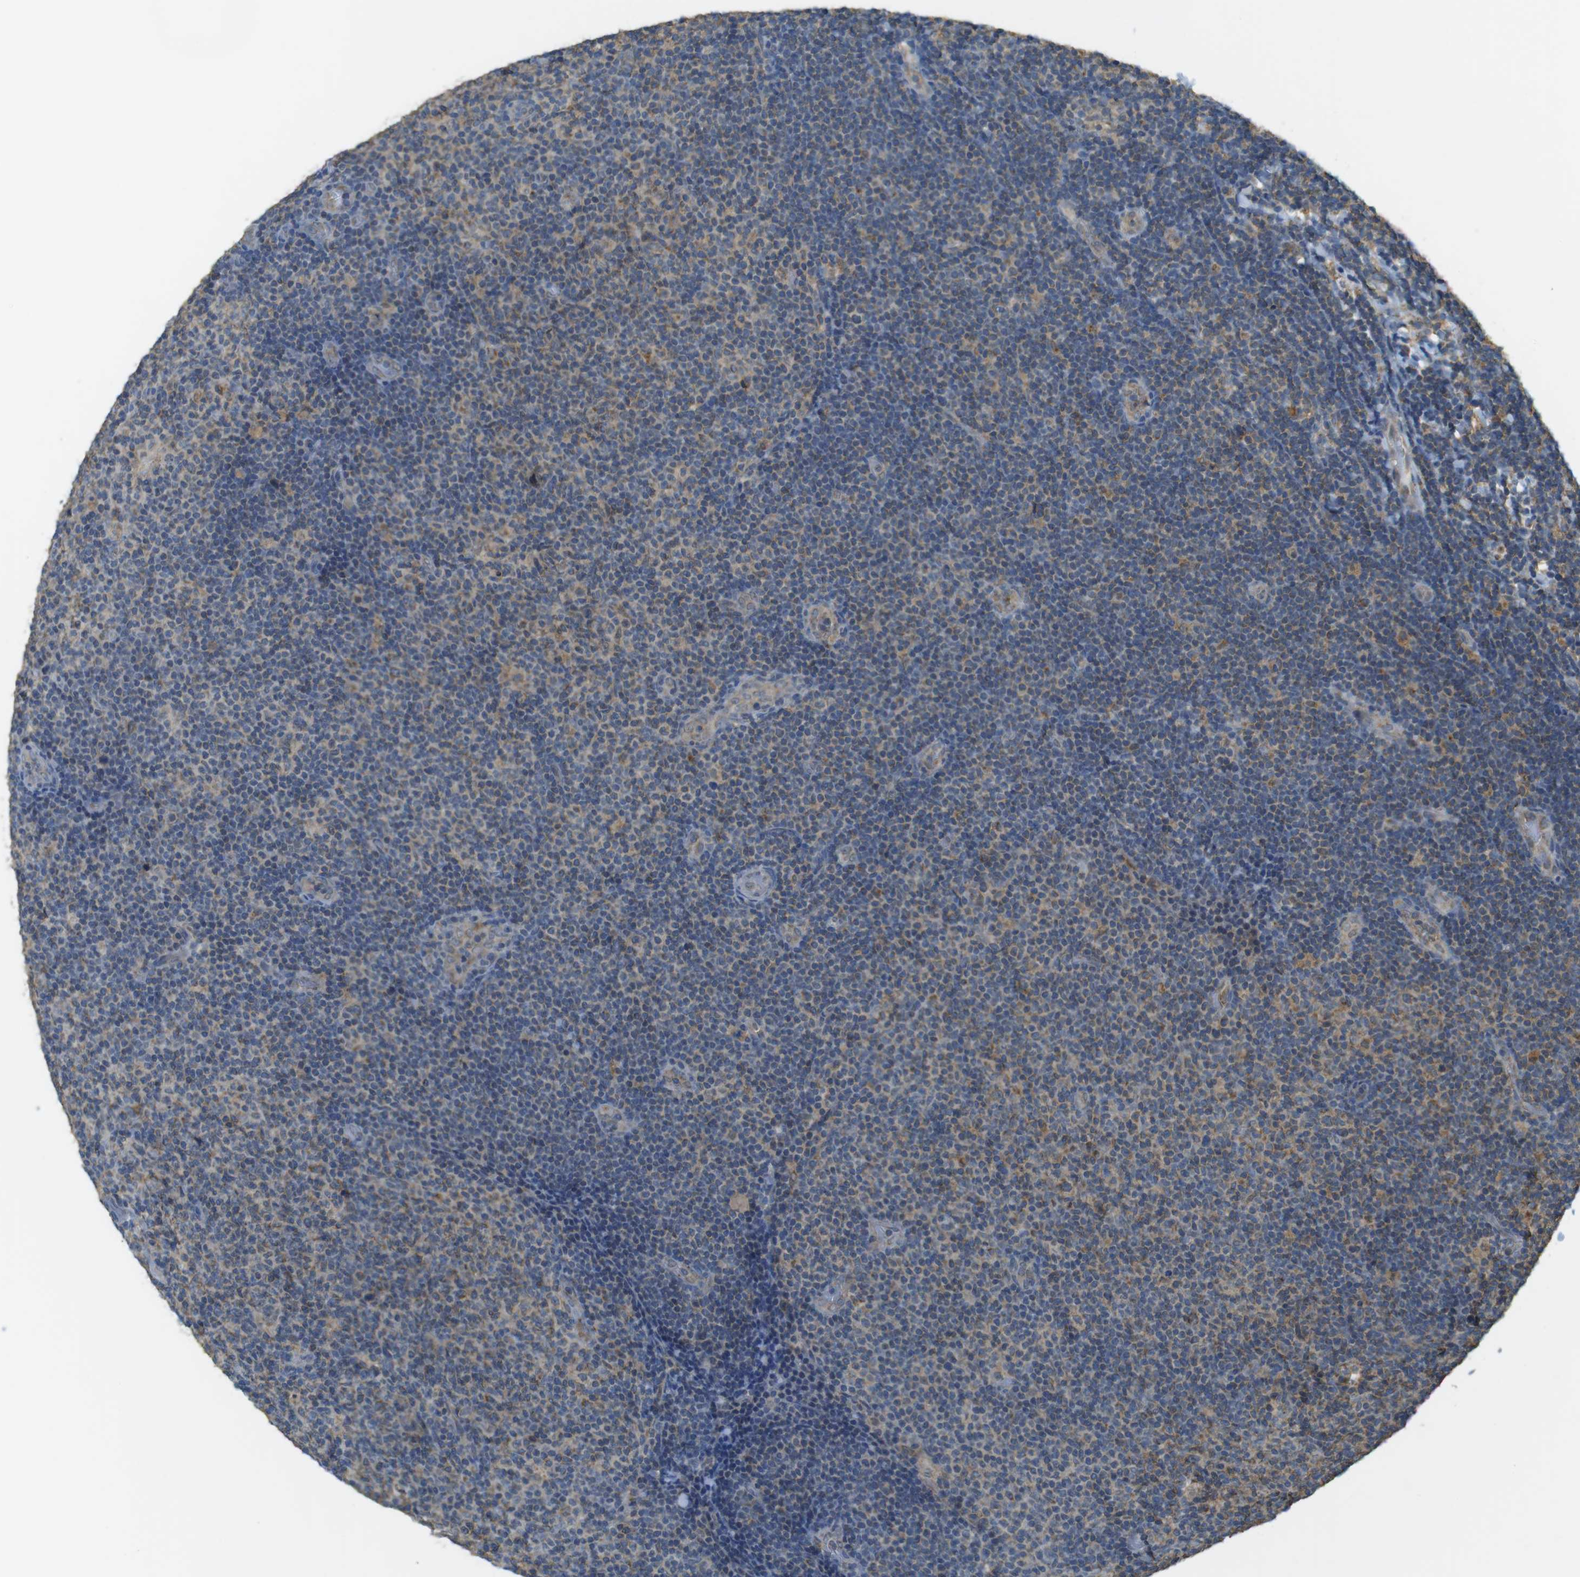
{"staining": {"intensity": "moderate", "quantity": "25%-75%", "location": "cytoplasmic/membranous"}, "tissue": "lymphoma", "cell_type": "Tumor cells", "image_type": "cancer", "snomed": [{"axis": "morphology", "description": "Malignant lymphoma, non-Hodgkin's type, Low grade"}, {"axis": "topography", "description": "Lymph node"}], "caption": "Approximately 25%-75% of tumor cells in low-grade malignant lymphoma, non-Hodgkin's type demonstrate moderate cytoplasmic/membranous protein expression as visualized by brown immunohistochemical staining.", "gene": "BRI3BP", "patient": {"sex": "male", "age": 83}}